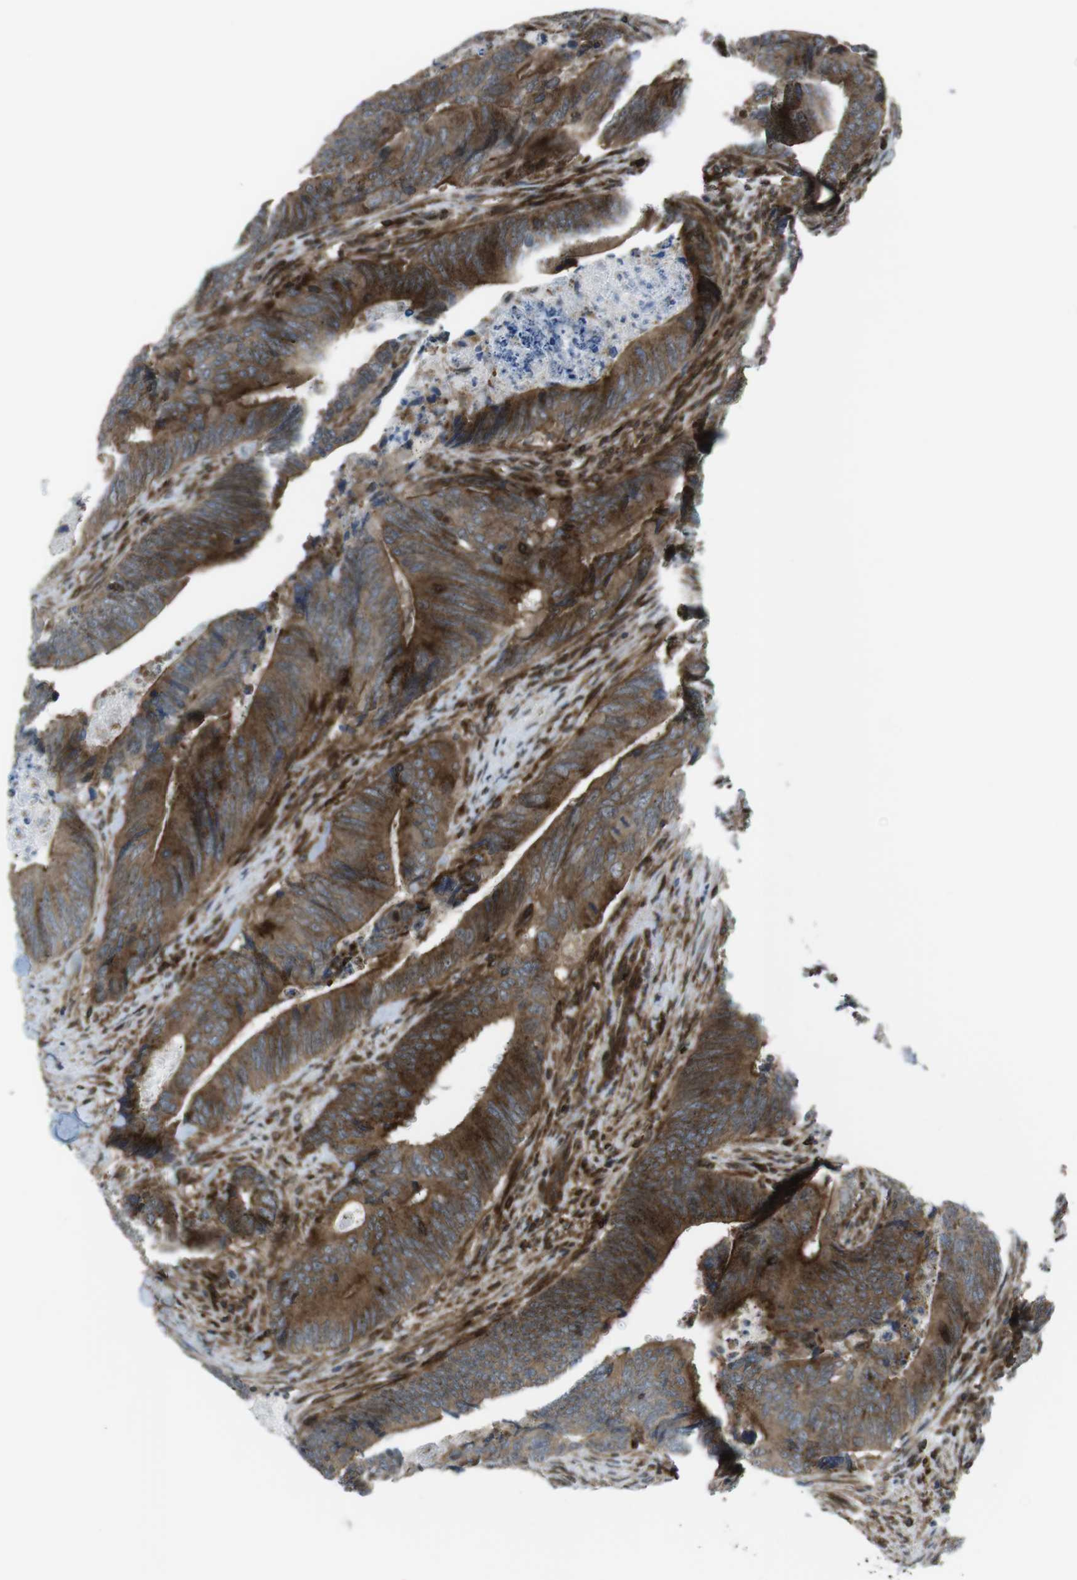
{"staining": {"intensity": "moderate", "quantity": ">75%", "location": "cytoplasmic/membranous"}, "tissue": "colorectal cancer", "cell_type": "Tumor cells", "image_type": "cancer", "snomed": [{"axis": "morphology", "description": "Normal tissue, NOS"}, {"axis": "morphology", "description": "Adenocarcinoma, NOS"}, {"axis": "topography", "description": "Colon"}], "caption": "Colorectal adenocarcinoma tissue reveals moderate cytoplasmic/membranous expression in approximately >75% of tumor cells", "gene": "CUL7", "patient": {"sex": "male", "age": 56}}